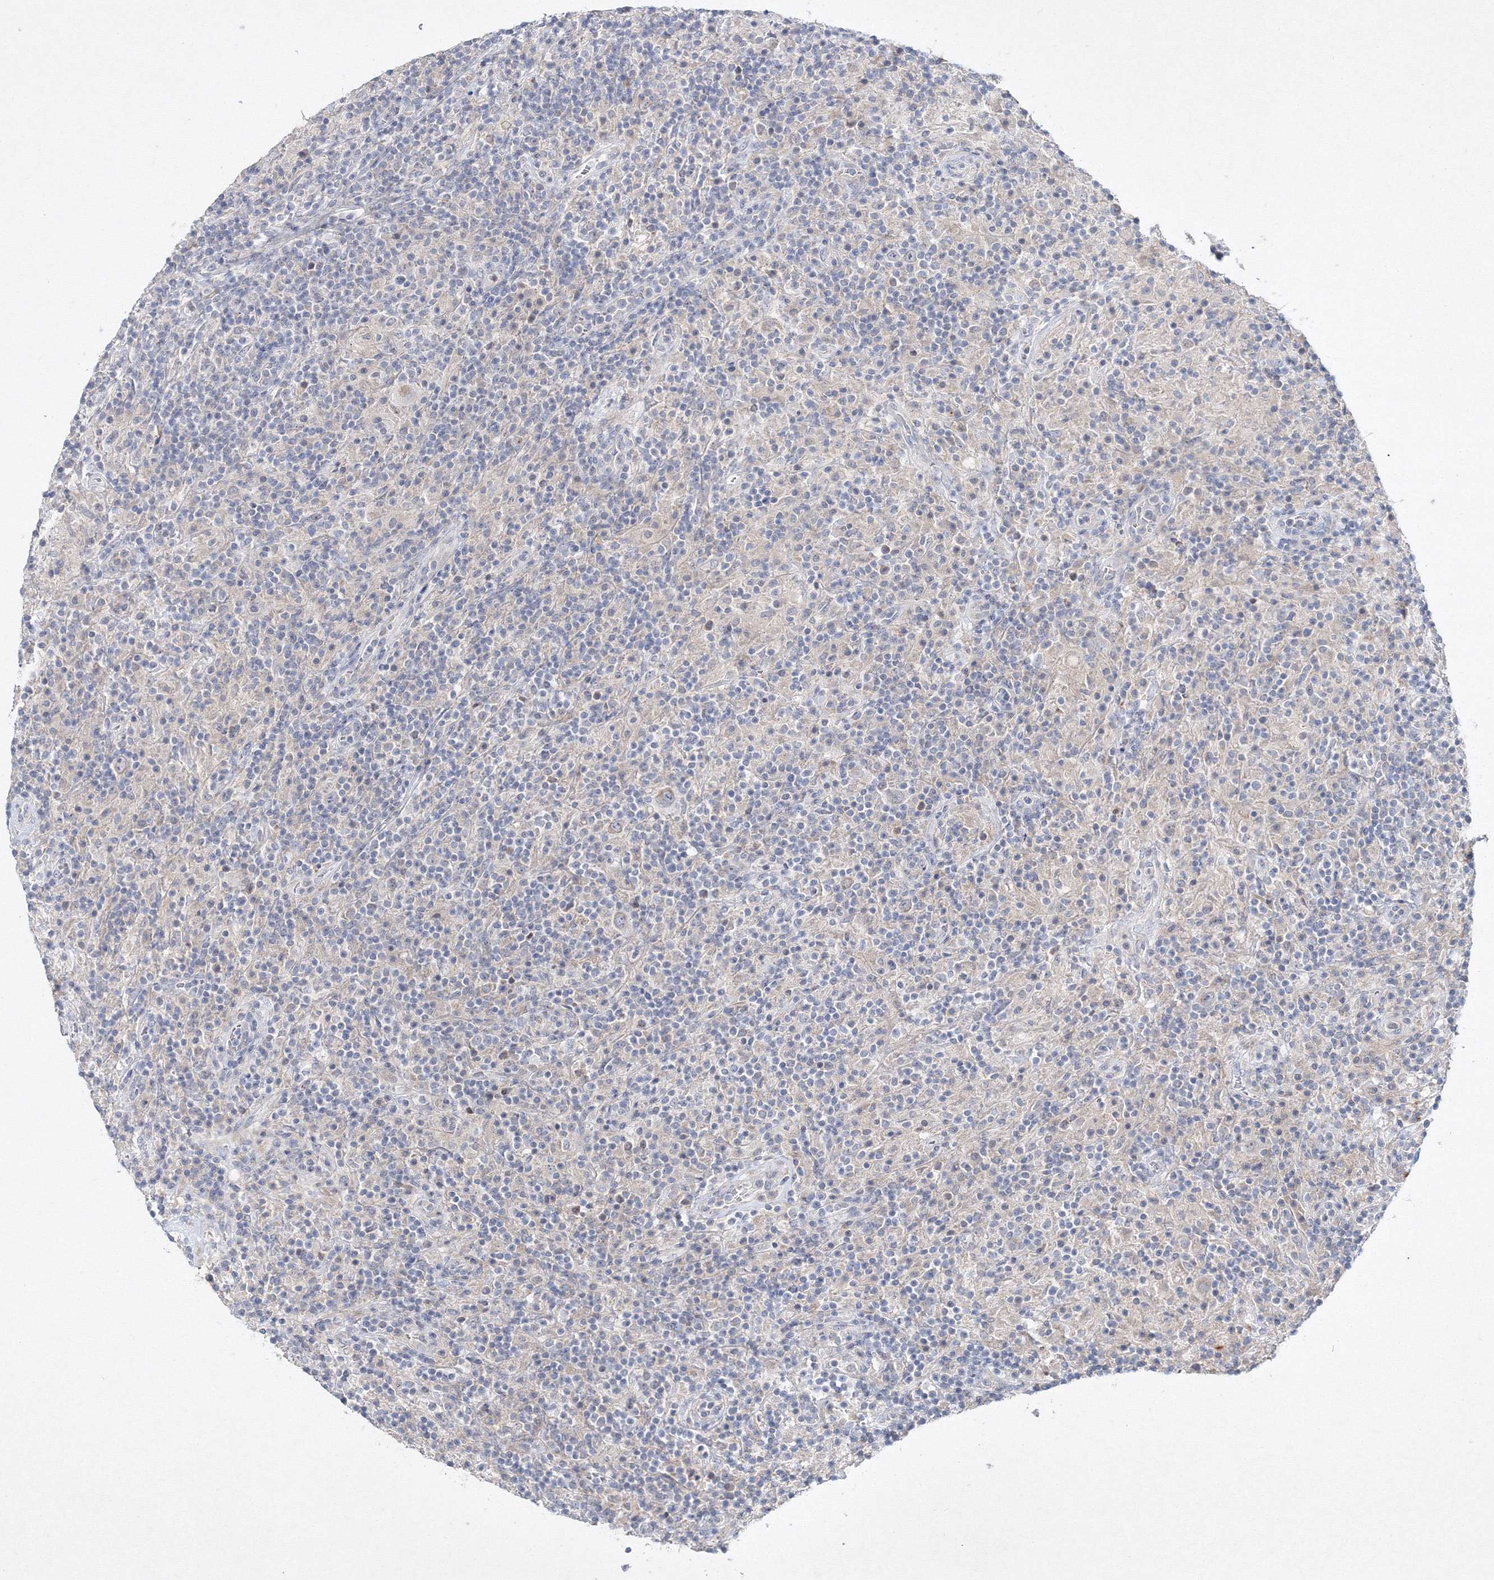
{"staining": {"intensity": "weak", "quantity": "<25%", "location": "cytoplasmic/membranous"}, "tissue": "lymphoma", "cell_type": "Tumor cells", "image_type": "cancer", "snomed": [{"axis": "morphology", "description": "Hodgkin's disease, NOS"}, {"axis": "topography", "description": "Lymph node"}], "caption": "Tumor cells show no significant protein expression in Hodgkin's disease.", "gene": "NEU4", "patient": {"sex": "male", "age": 70}}